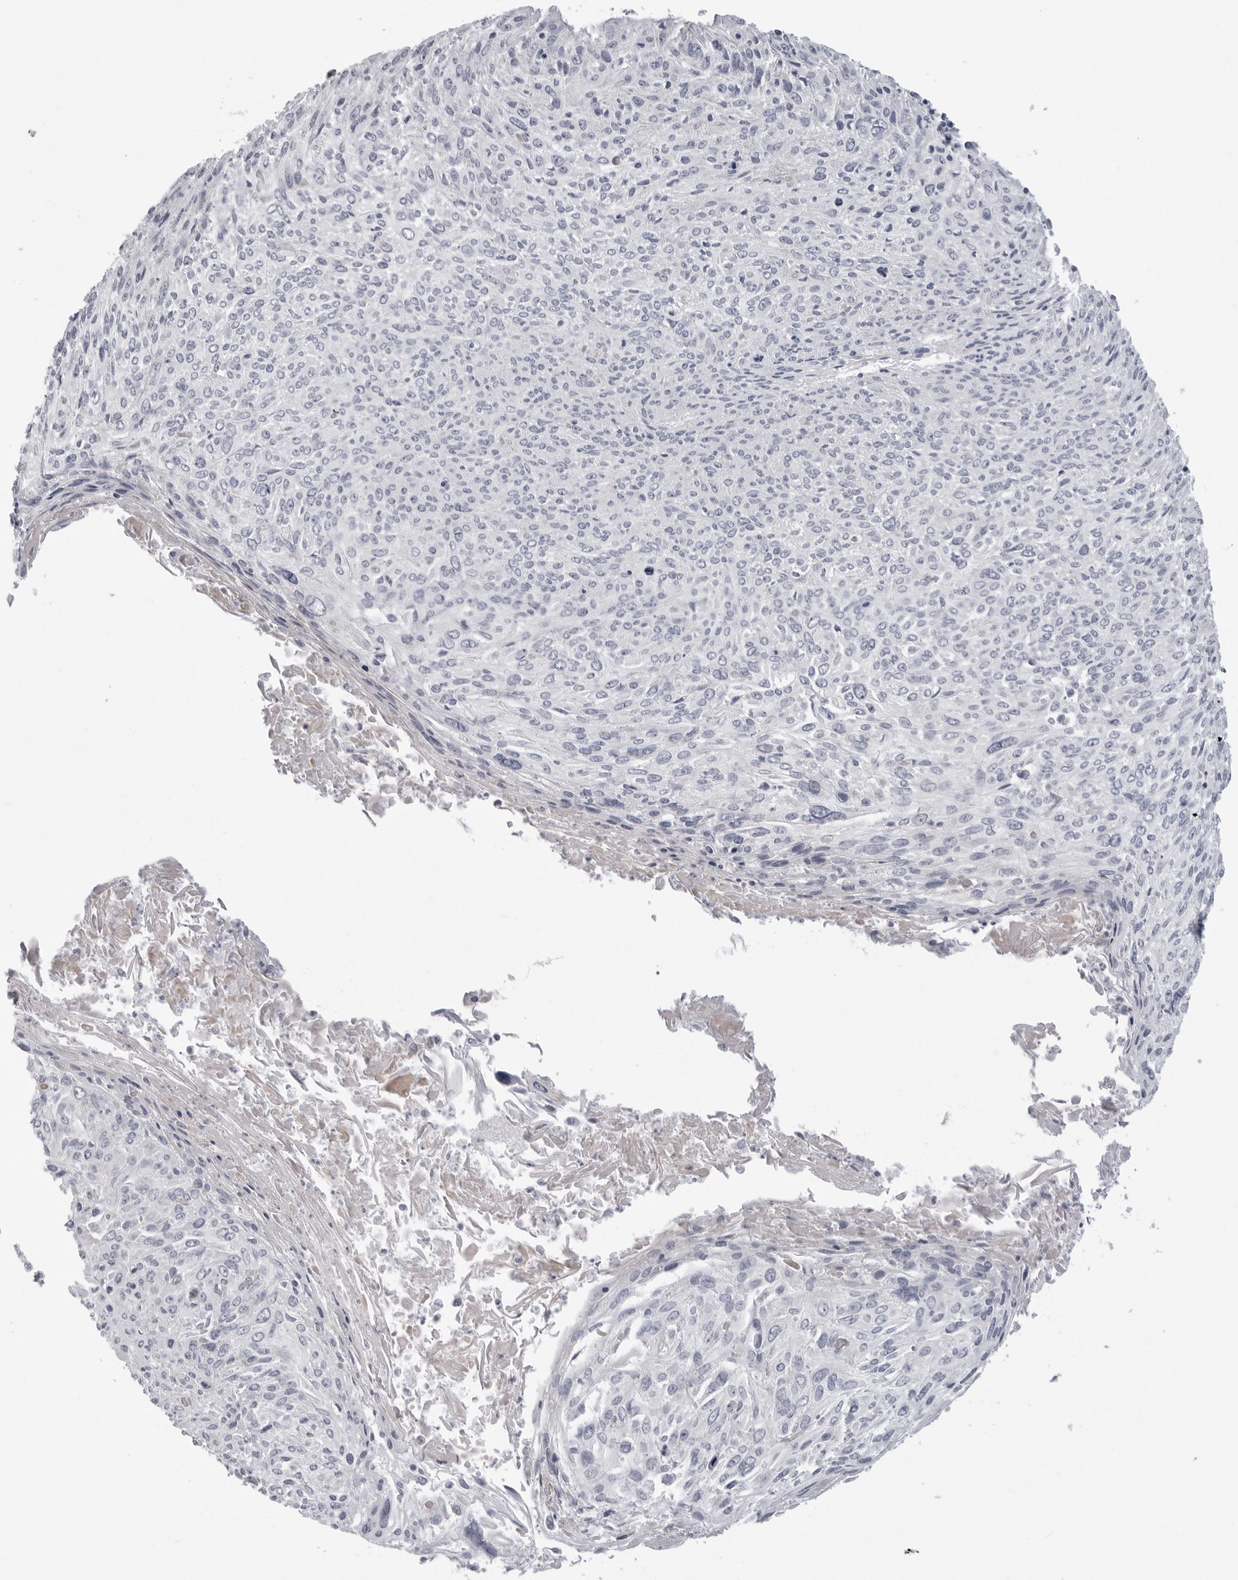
{"staining": {"intensity": "negative", "quantity": "none", "location": "none"}, "tissue": "cervical cancer", "cell_type": "Tumor cells", "image_type": "cancer", "snomed": [{"axis": "morphology", "description": "Squamous cell carcinoma, NOS"}, {"axis": "topography", "description": "Cervix"}], "caption": "Tumor cells are negative for brown protein staining in cervical squamous cell carcinoma. (Brightfield microscopy of DAB IHC at high magnification).", "gene": "PNPO", "patient": {"sex": "female", "age": 51}}